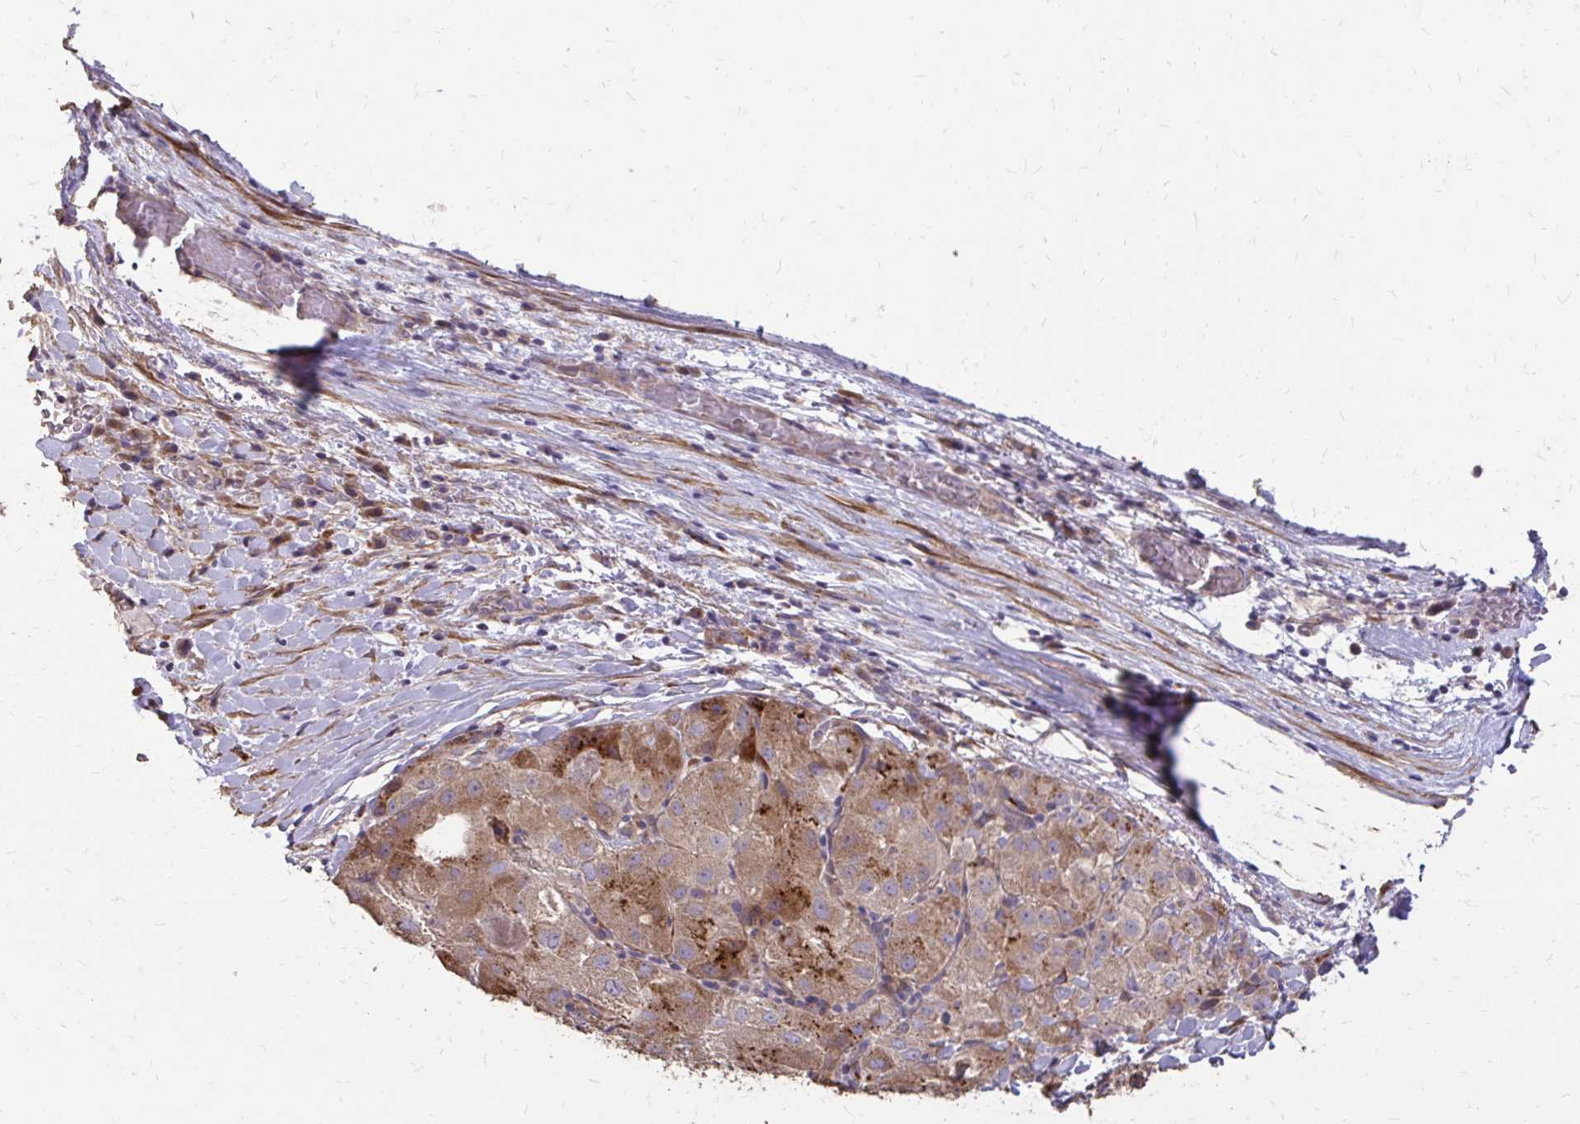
{"staining": {"intensity": "moderate", "quantity": ">75%", "location": "cytoplasmic/membranous"}, "tissue": "liver cancer", "cell_type": "Tumor cells", "image_type": "cancer", "snomed": [{"axis": "morphology", "description": "Carcinoma, Hepatocellular, NOS"}, {"axis": "topography", "description": "Liver"}], "caption": "Protein staining of hepatocellular carcinoma (liver) tissue exhibits moderate cytoplasmic/membranous positivity in about >75% of tumor cells. The protein of interest is shown in brown color, while the nuclei are stained blue.", "gene": "MYORG", "patient": {"sex": "male", "age": 80}}